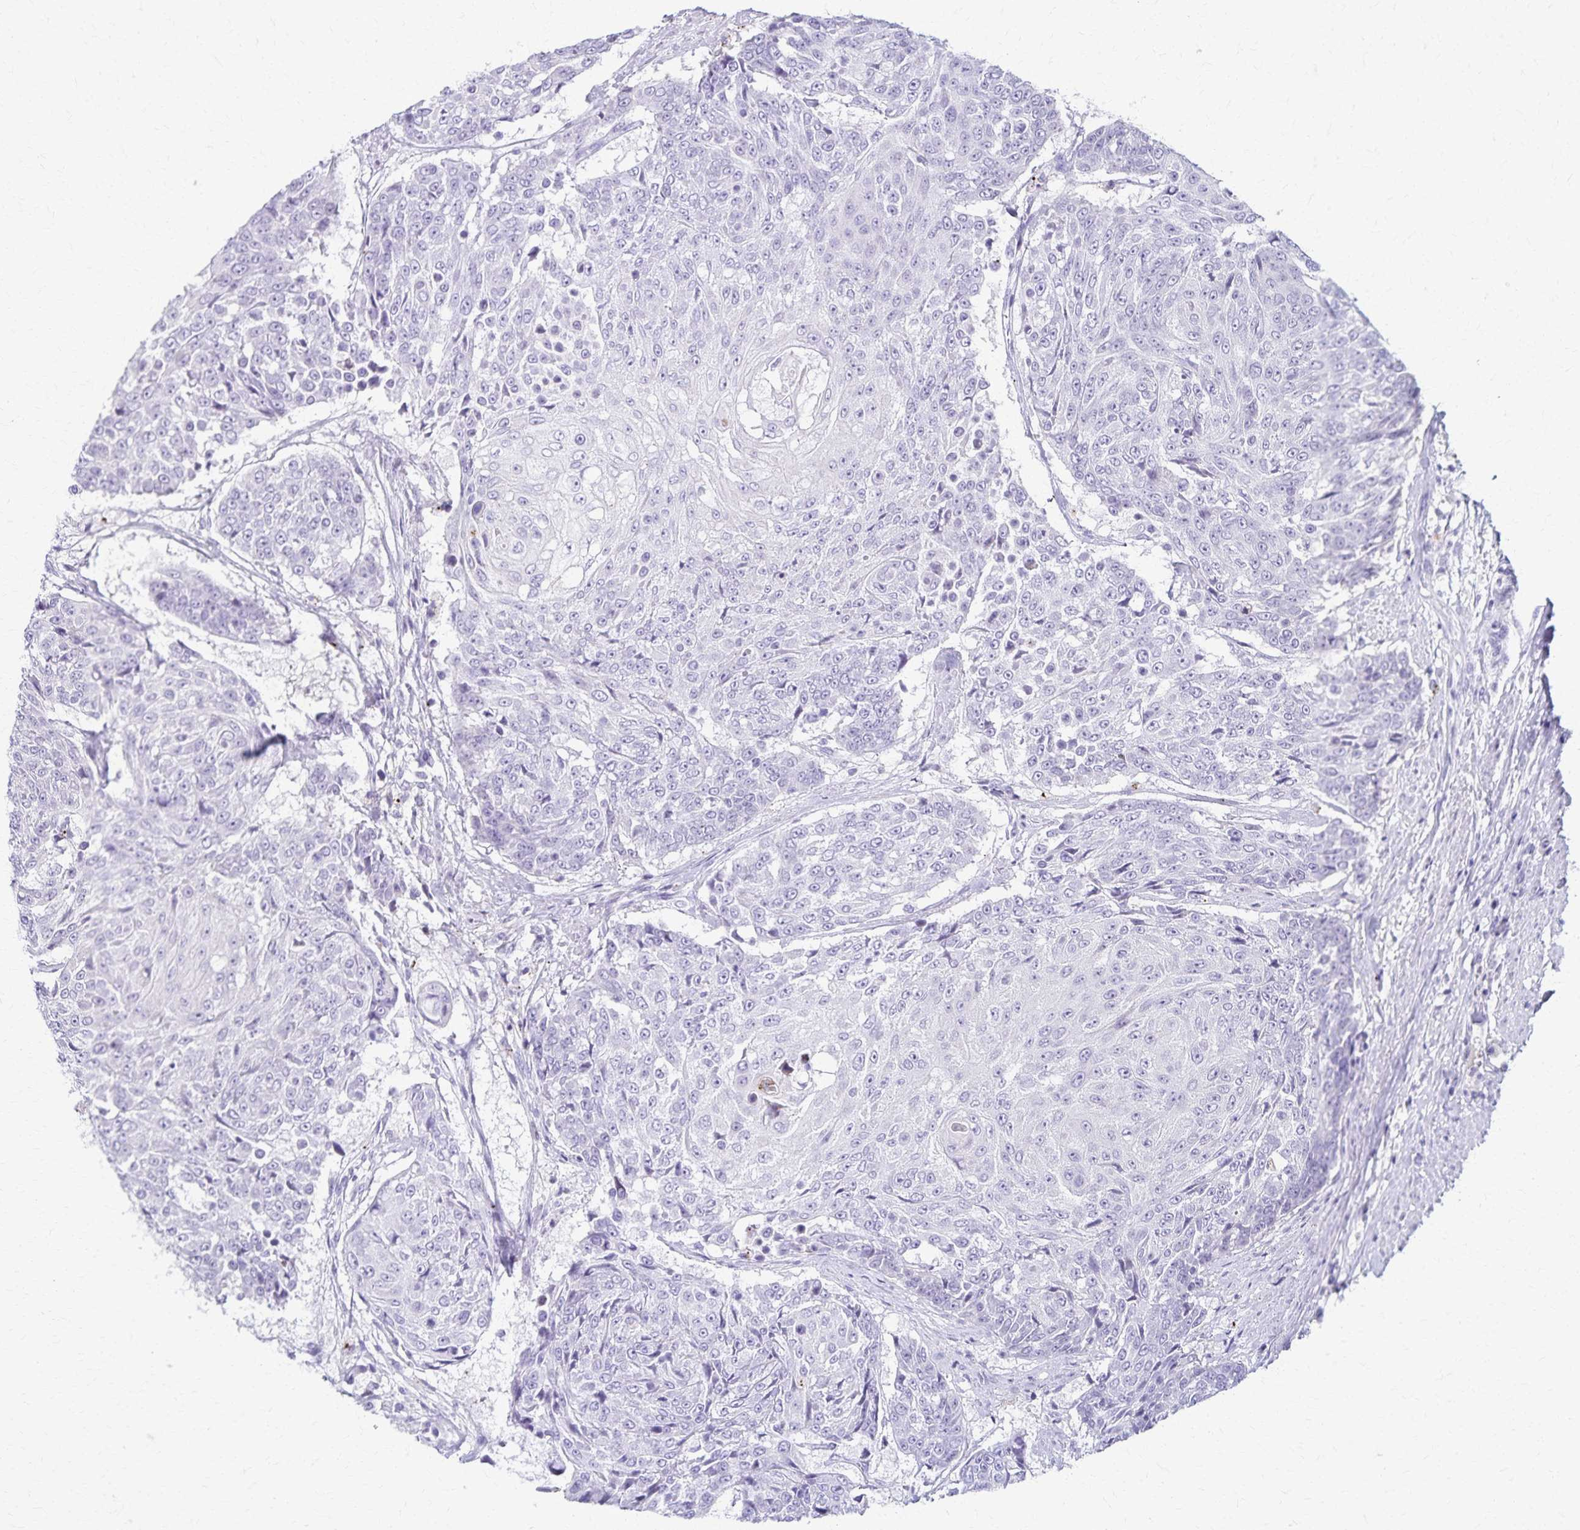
{"staining": {"intensity": "negative", "quantity": "none", "location": "none"}, "tissue": "urothelial cancer", "cell_type": "Tumor cells", "image_type": "cancer", "snomed": [{"axis": "morphology", "description": "Urothelial carcinoma, High grade"}, {"axis": "topography", "description": "Urinary bladder"}], "caption": "High power microscopy photomicrograph of an IHC histopathology image of urothelial cancer, revealing no significant staining in tumor cells. (Stains: DAB (3,3'-diaminobenzidine) immunohistochemistry with hematoxylin counter stain, Microscopy: brightfield microscopy at high magnification).", "gene": "TMEM60", "patient": {"sex": "female", "age": 63}}